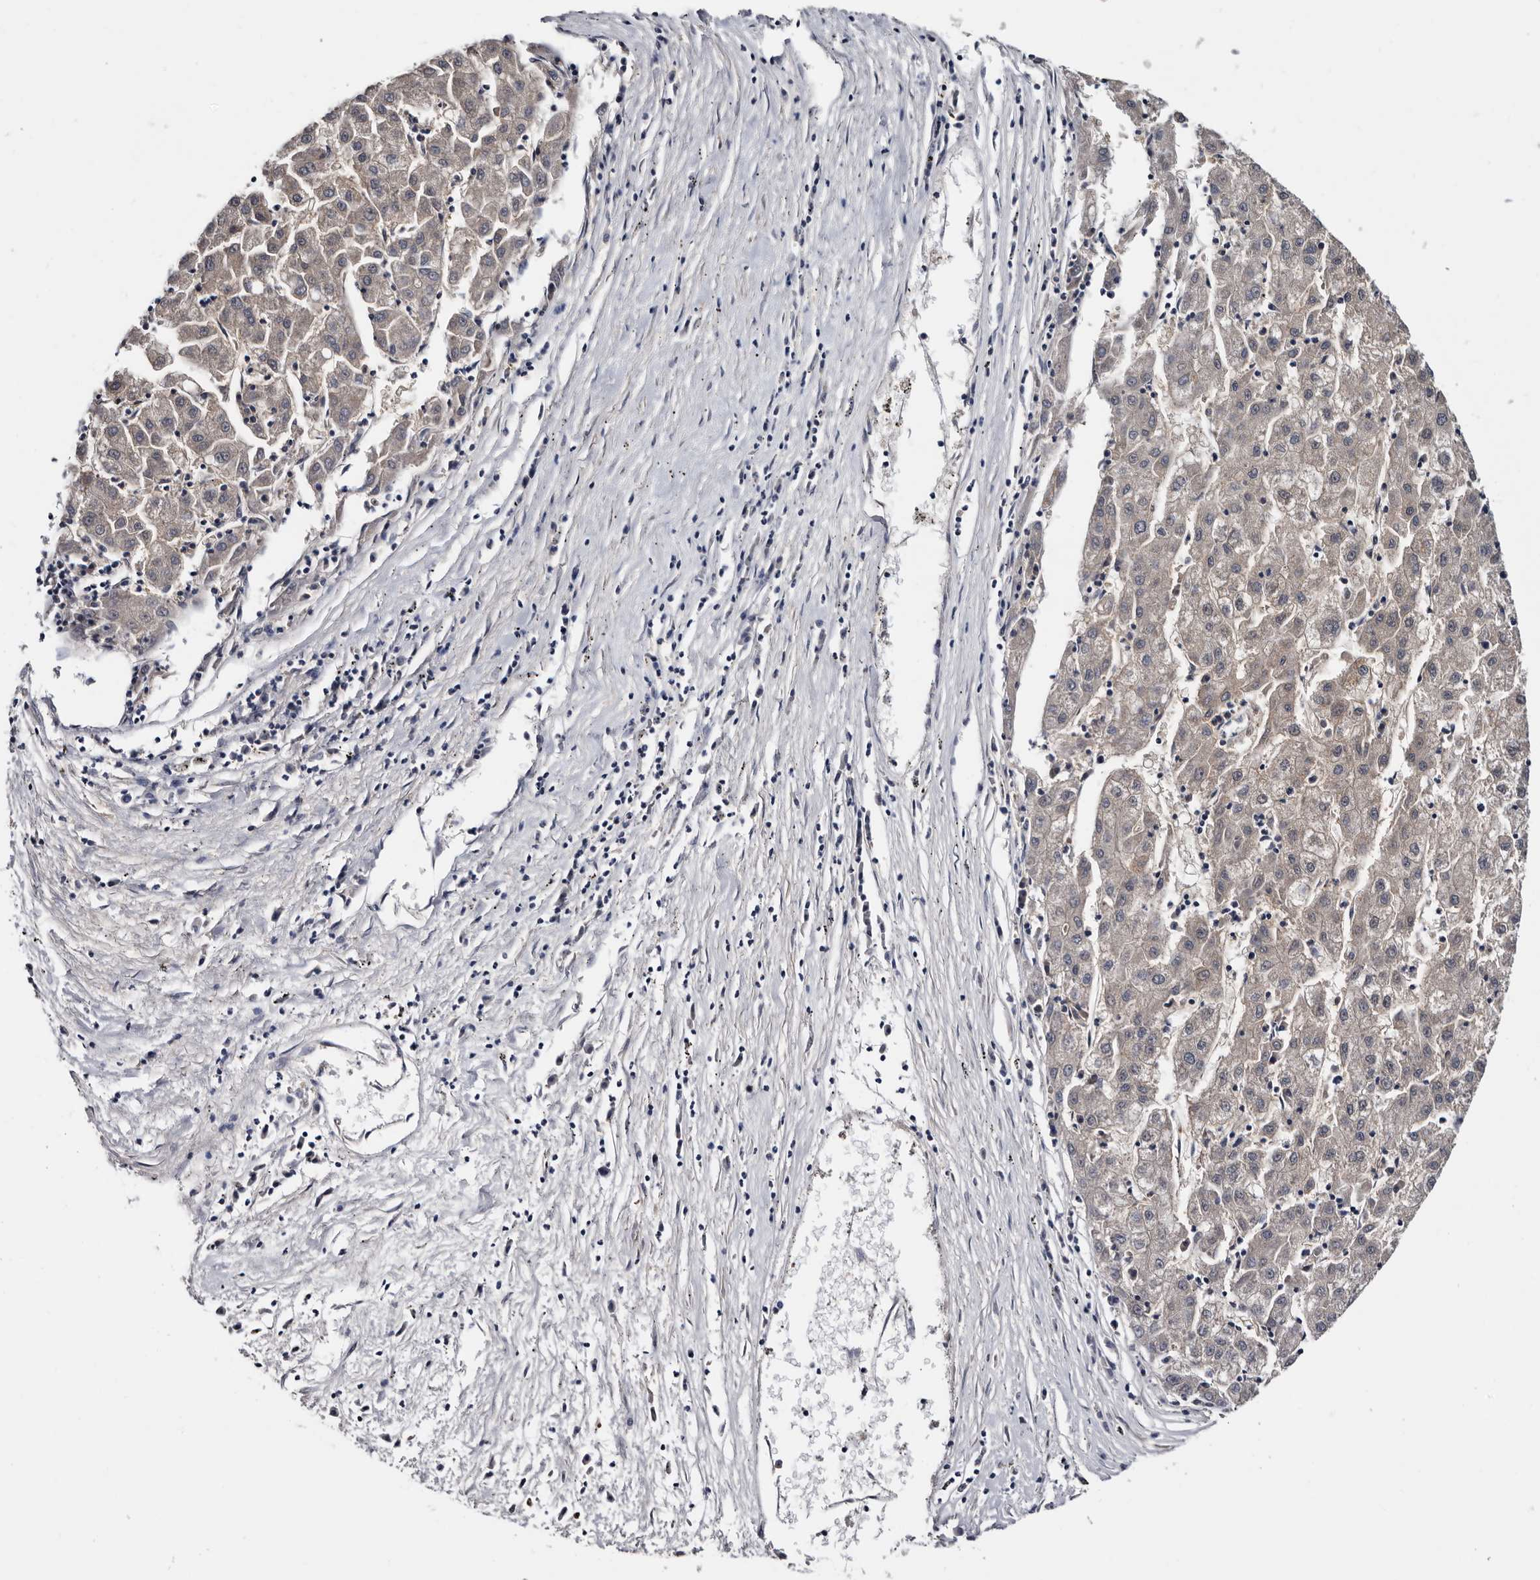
{"staining": {"intensity": "negative", "quantity": "none", "location": "none"}, "tissue": "liver cancer", "cell_type": "Tumor cells", "image_type": "cancer", "snomed": [{"axis": "morphology", "description": "Carcinoma, Hepatocellular, NOS"}, {"axis": "topography", "description": "Liver"}], "caption": "This is a photomicrograph of immunohistochemistry (IHC) staining of liver cancer, which shows no positivity in tumor cells.", "gene": "ARMCX2", "patient": {"sex": "male", "age": 72}}